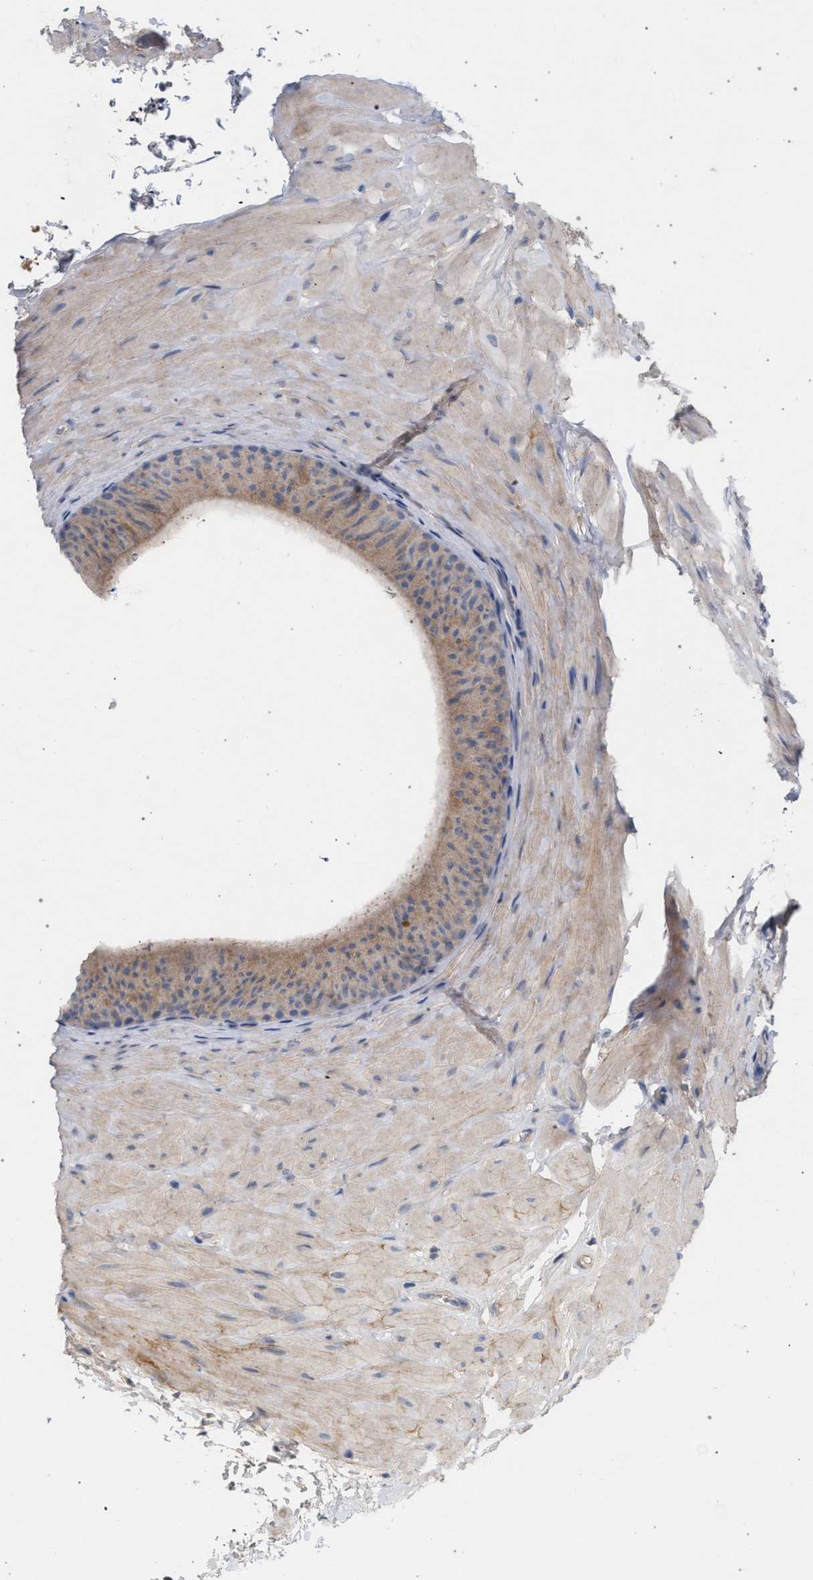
{"staining": {"intensity": "moderate", "quantity": "25%-75%", "location": "cytoplasmic/membranous"}, "tissue": "epididymis", "cell_type": "Glandular cells", "image_type": "normal", "snomed": [{"axis": "morphology", "description": "Normal tissue, NOS"}, {"axis": "topography", "description": "Epididymis"}], "caption": "This histopathology image displays benign epididymis stained with IHC to label a protein in brown. The cytoplasmic/membranous of glandular cells show moderate positivity for the protein. Nuclei are counter-stained blue.", "gene": "MAMDC2", "patient": {"sex": "male", "age": 34}}